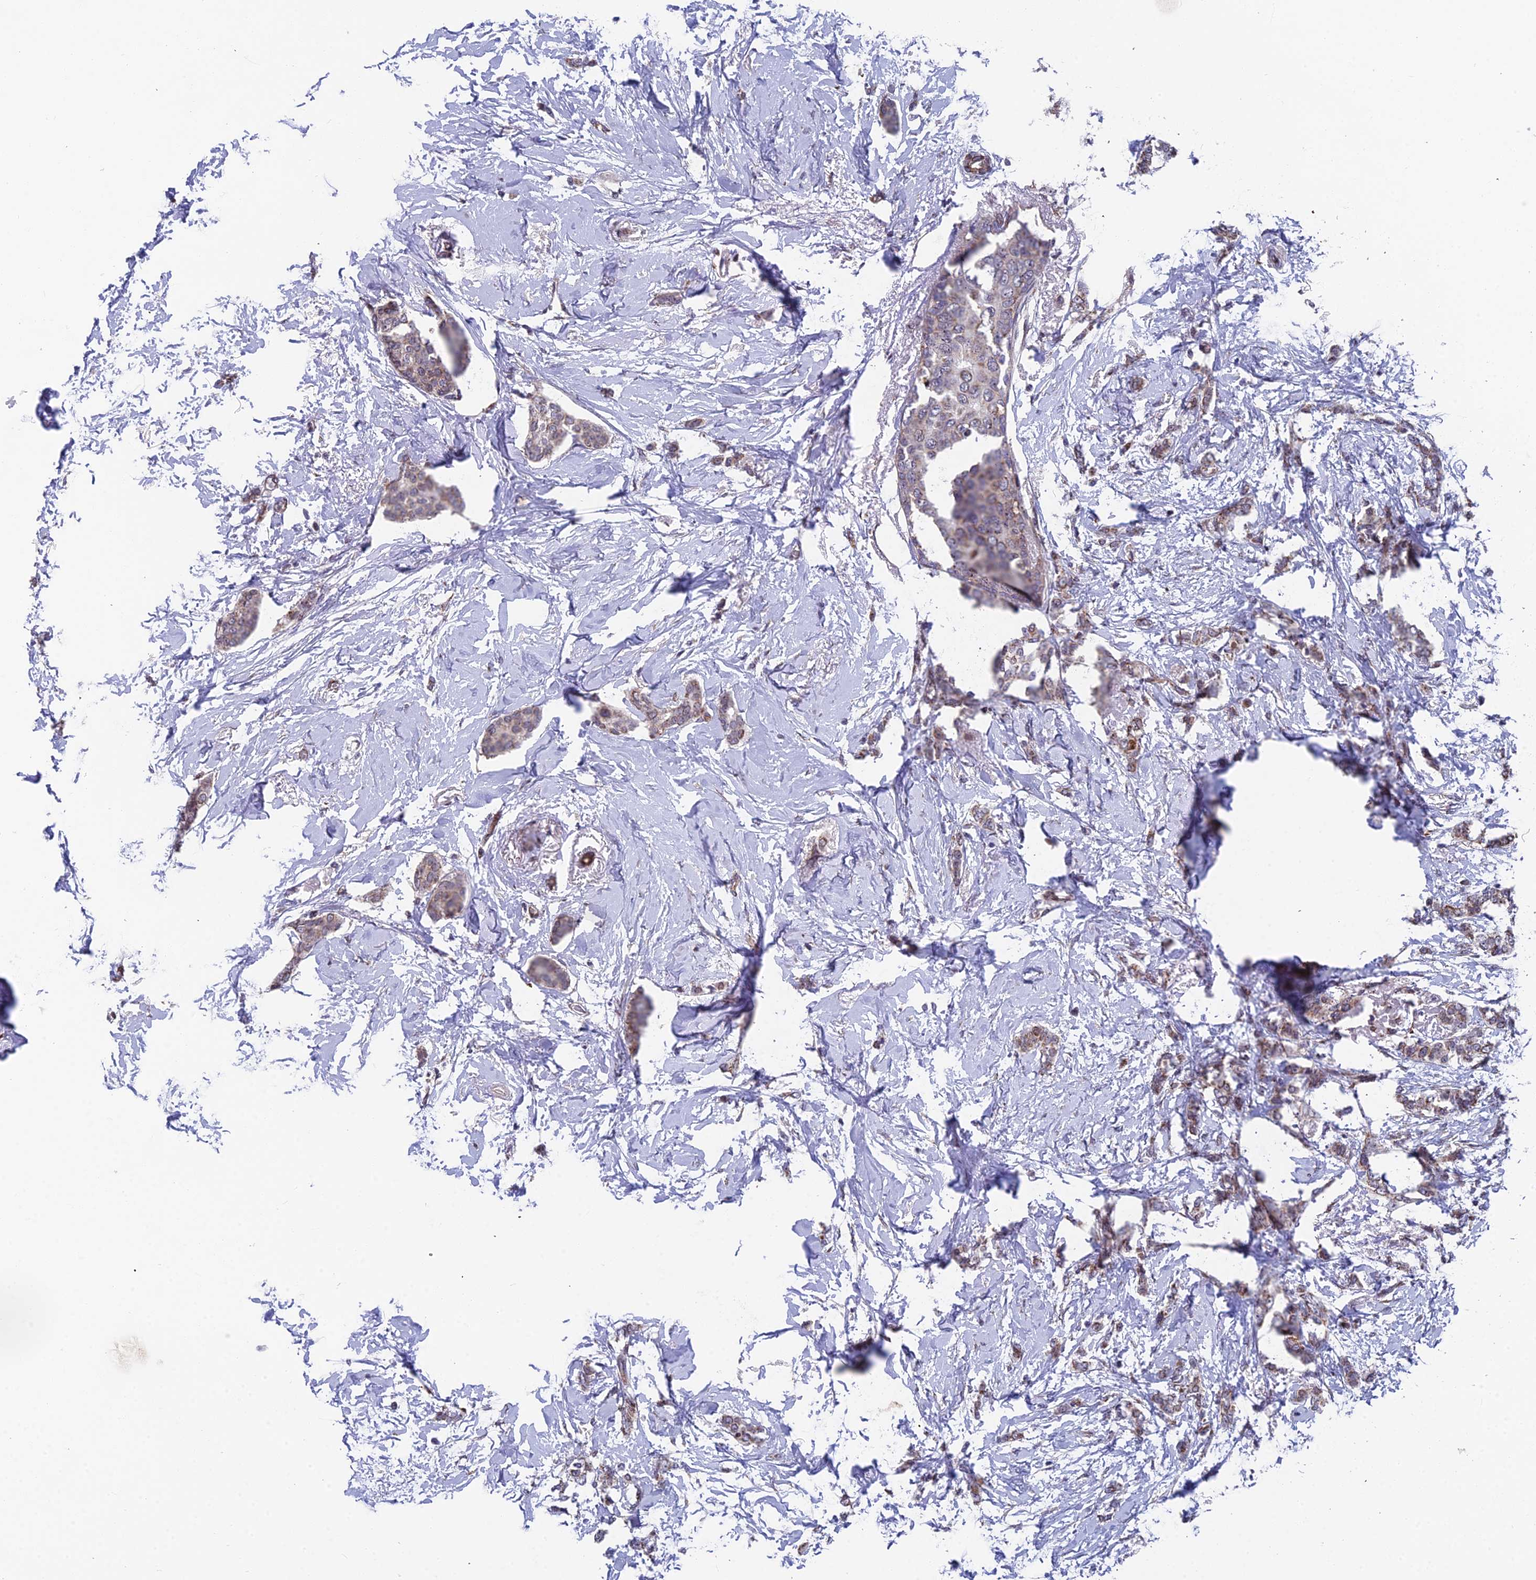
{"staining": {"intensity": "weak", "quantity": "25%-75%", "location": "cytoplasmic/membranous"}, "tissue": "breast cancer", "cell_type": "Tumor cells", "image_type": "cancer", "snomed": [{"axis": "morphology", "description": "Duct carcinoma"}, {"axis": "topography", "description": "Breast"}], "caption": "Infiltrating ductal carcinoma (breast) stained with DAB (3,3'-diaminobenzidine) immunohistochemistry (IHC) displays low levels of weak cytoplasmic/membranous expression in about 25%-75% of tumor cells.", "gene": "XKR9", "patient": {"sex": "female", "age": 72}}